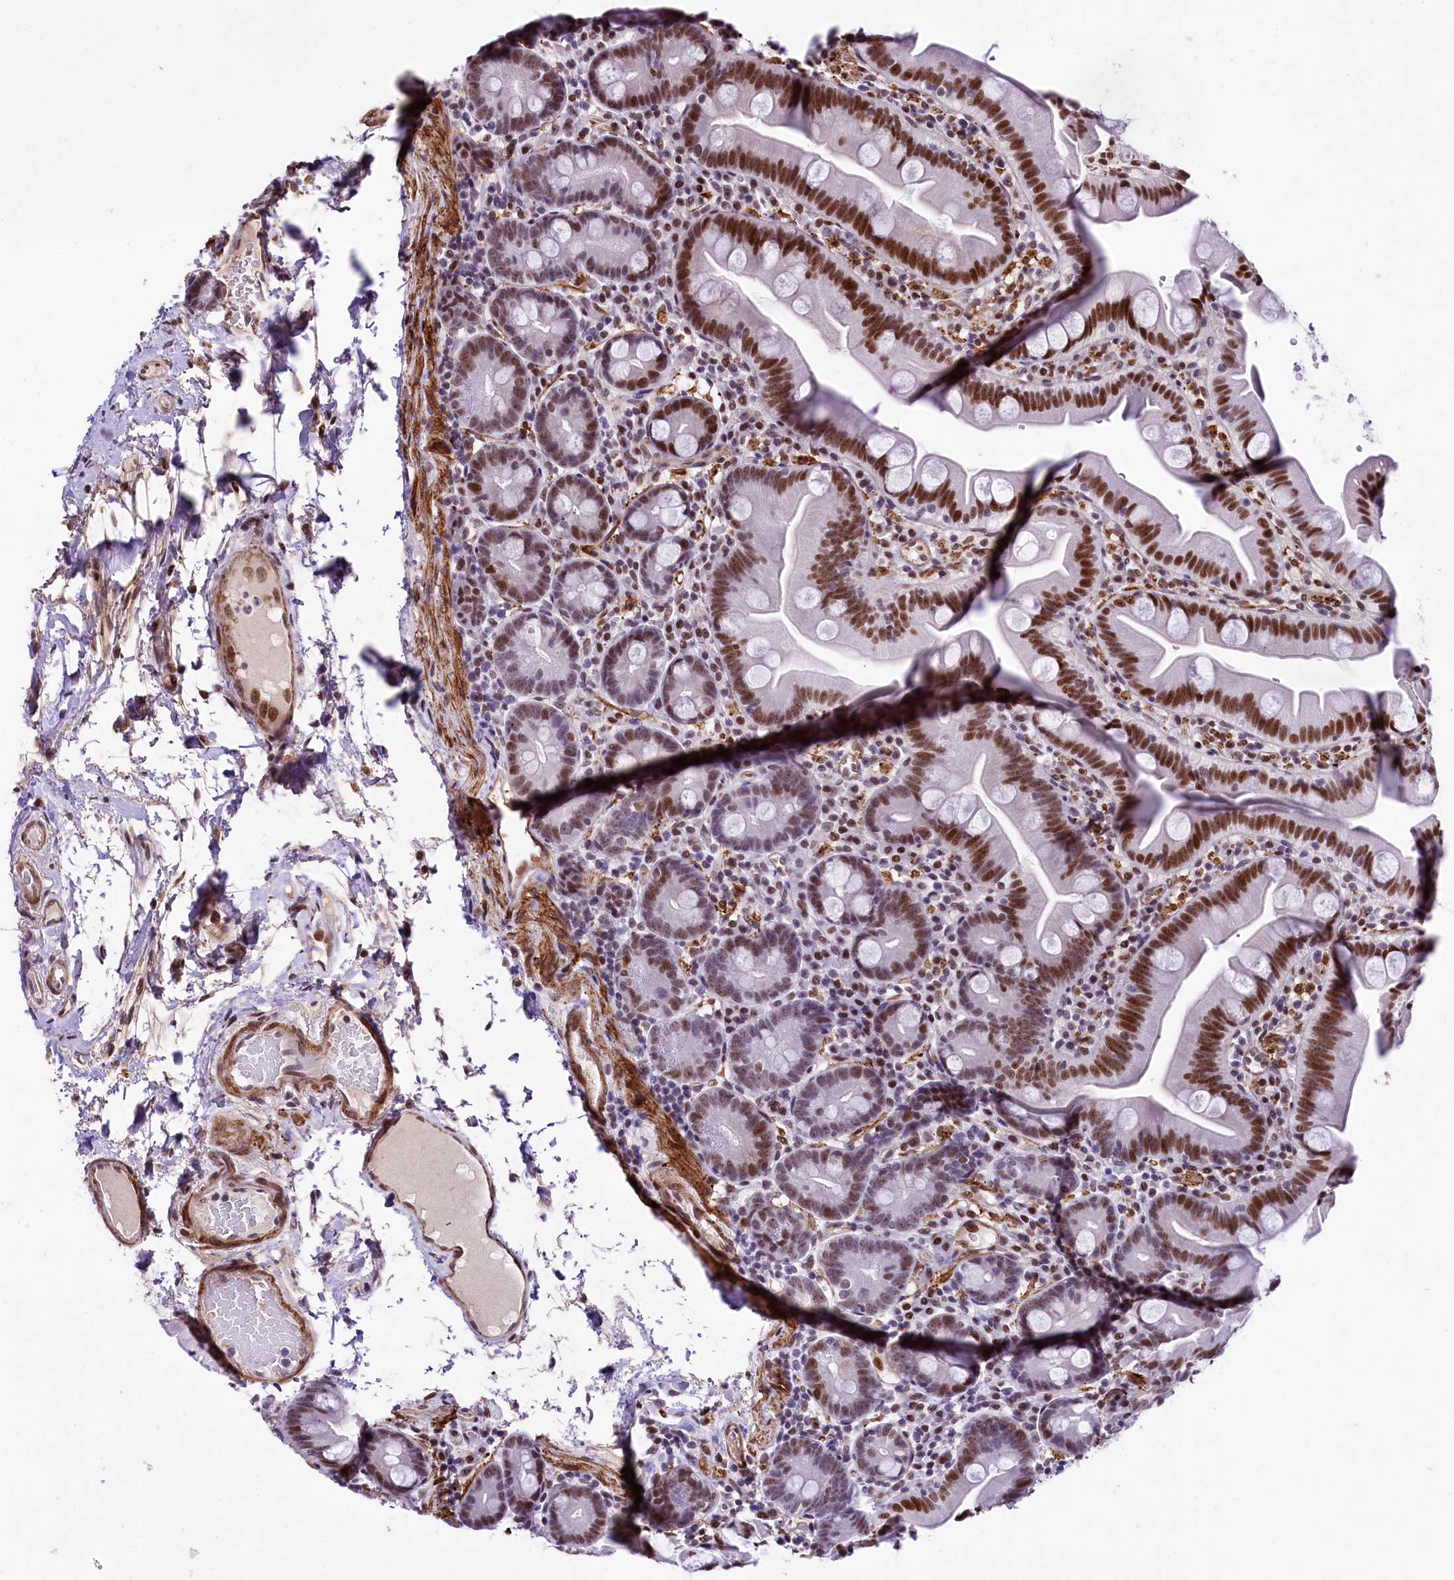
{"staining": {"intensity": "moderate", "quantity": "25%-75%", "location": "nuclear"}, "tissue": "small intestine", "cell_type": "Glandular cells", "image_type": "normal", "snomed": [{"axis": "morphology", "description": "Normal tissue, NOS"}, {"axis": "topography", "description": "Small intestine"}], "caption": "Moderate nuclear protein expression is identified in approximately 25%-75% of glandular cells in small intestine.", "gene": "SAMD10", "patient": {"sex": "female", "age": 68}}